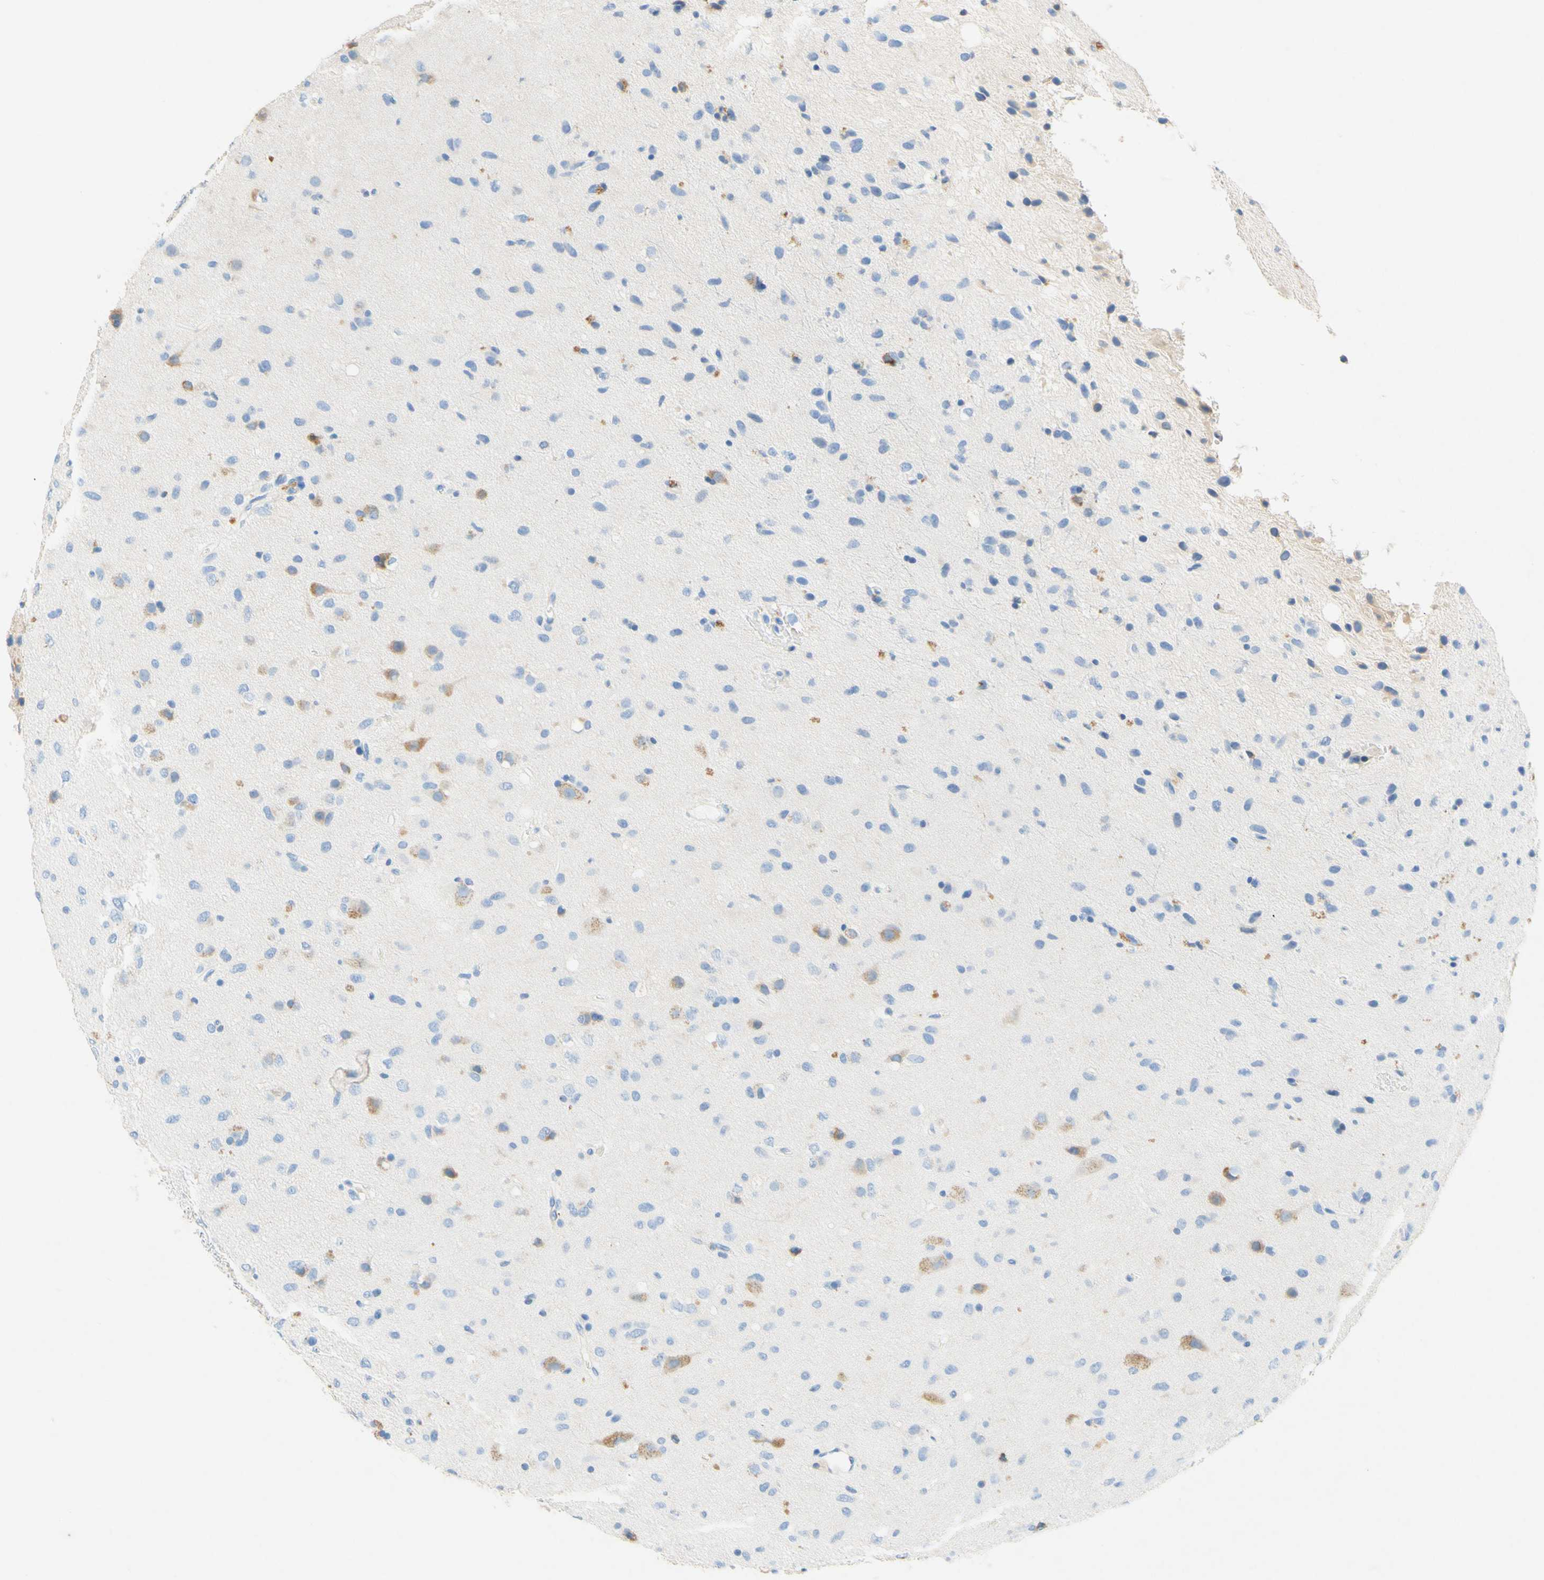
{"staining": {"intensity": "weak", "quantity": "<25%", "location": "cytoplasmic/membranous"}, "tissue": "glioma", "cell_type": "Tumor cells", "image_type": "cancer", "snomed": [{"axis": "morphology", "description": "Glioma, malignant, Low grade"}, {"axis": "topography", "description": "Brain"}], "caption": "Protein analysis of malignant low-grade glioma shows no significant positivity in tumor cells.", "gene": "SLC46A1", "patient": {"sex": "male", "age": 77}}